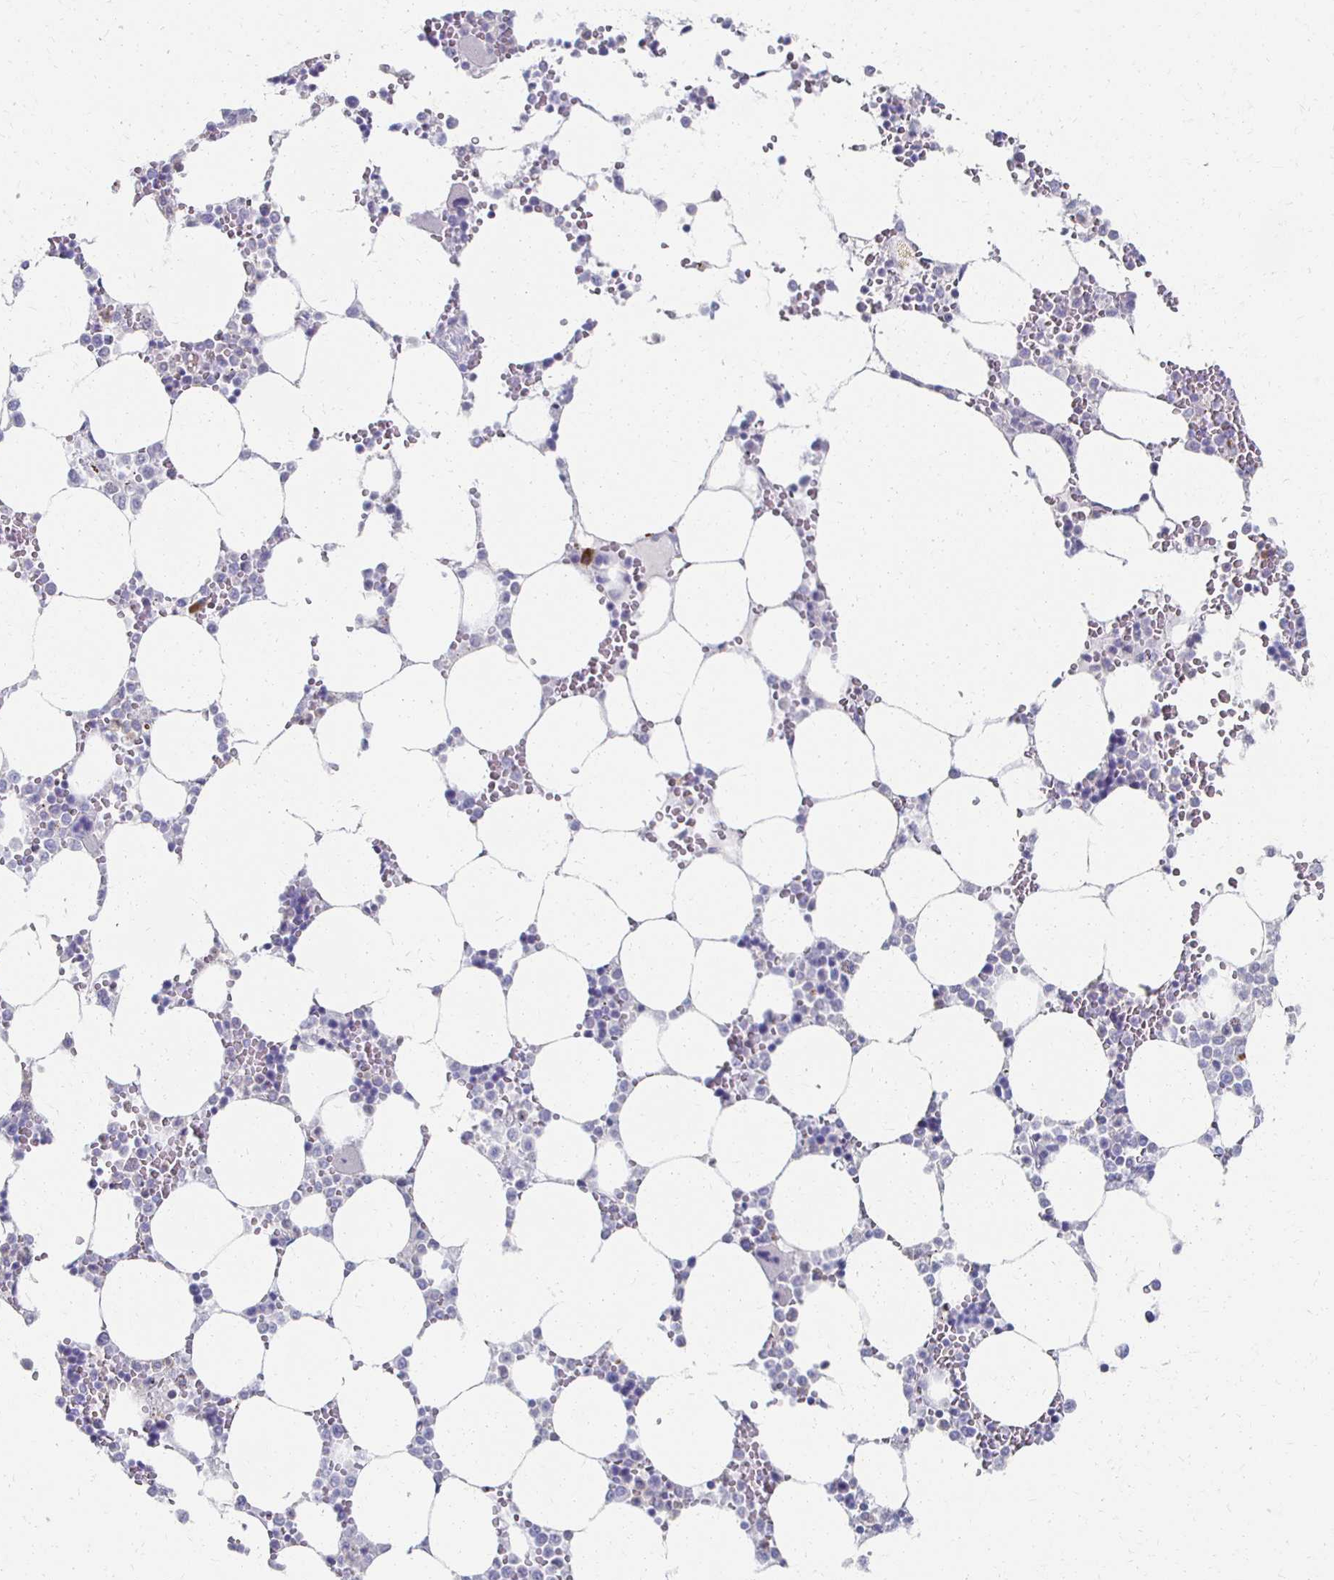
{"staining": {"intensity": "negative", "quantity": "none", "location": "none"}, "tissue": "bone marrow", "cell_type": "Hematopoietic cells", "image_type": "normal", "snomed": [{"axis": "morphology", "description": "Normal tissue, NOS"}, {"axis": "topography", "description": "Bone marrow"}], "caption": "Hematopoietic cells show no significant protein positivity in benign bone marrow. (Stains: DAB IHC with hematoxylin counter stain, Microscopy: brightfield microscopy at high magnification).", "gene": "CXCR2", "patient": {"sex": "male", "age": 64}}